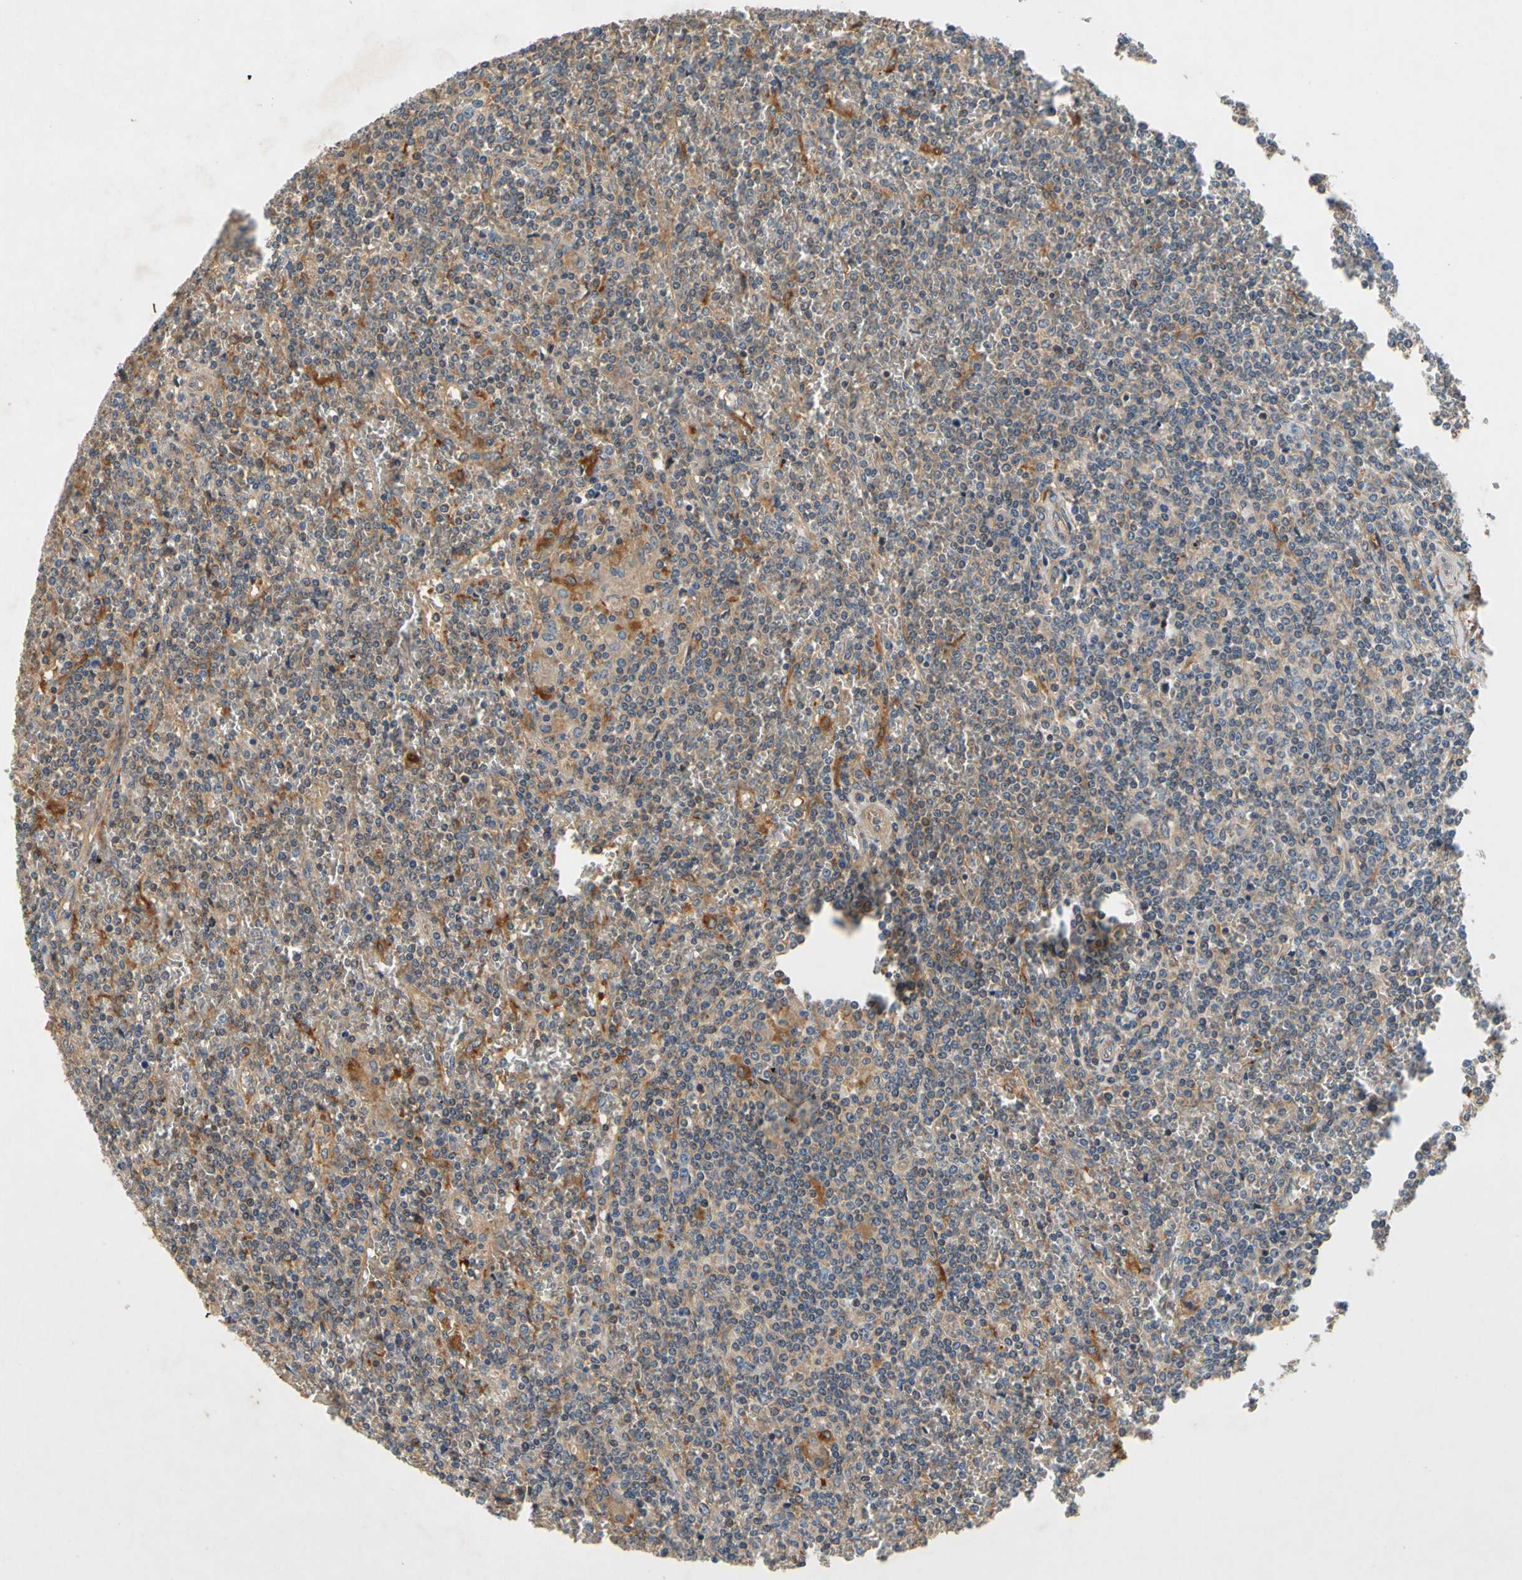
{"staining": {"intensity": "moderate", "quantity": "<25%", "location": "cytoplasmic/membranous"}, "tissue": "lymphoma", "cell_type": "Tumor cells", "image_type": "cancer", "snomed": [{"axis": "morphology", "description": "Malignant lymphoma, non-Hodgkin's type, Low grade"}, {"axis": "topography", "description": "Spleen"}], "caption": "The micrograph displays staining of lymphoma, revealing moderate cytoplasmic/membranous protein positivity (brown color) within tumor cells.", "gene": "USP46", "patient": {"sex": "female", "age": 19}}